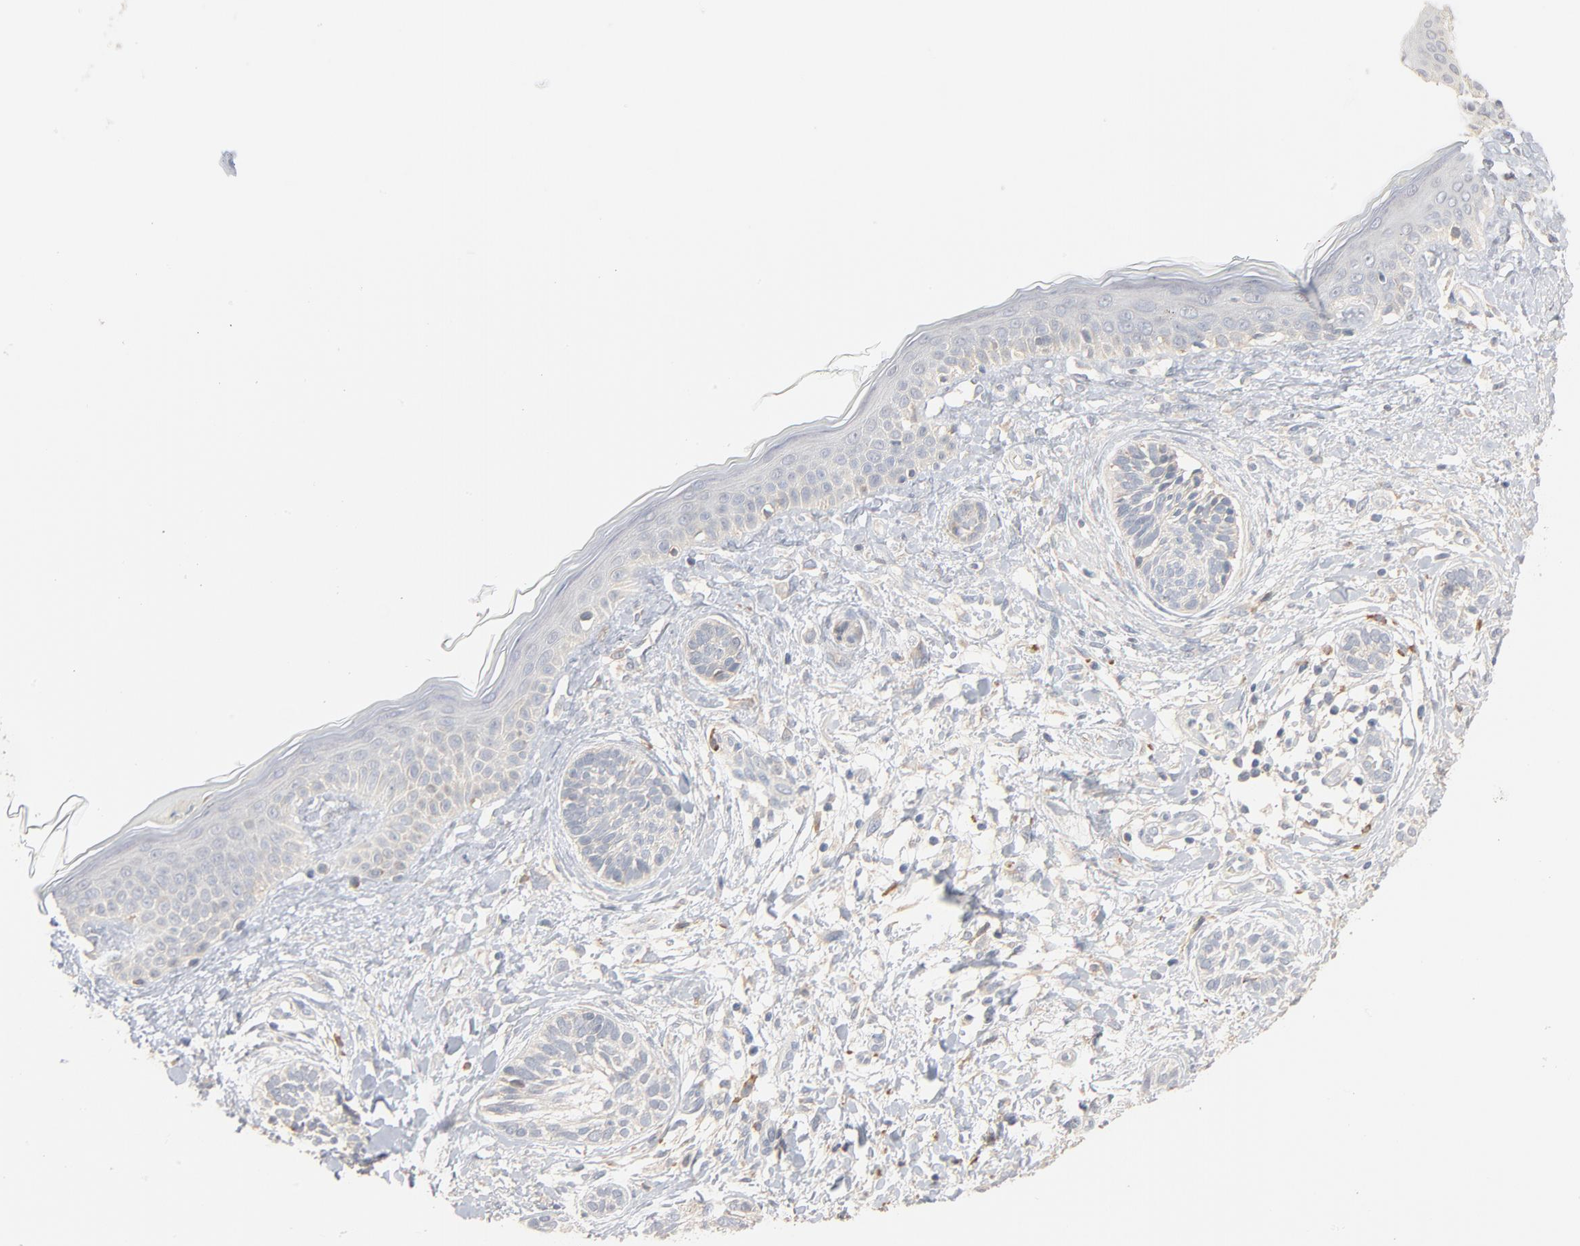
{"staining": {"intensity": "negative", "quantity": "none", "location": "none"}, "tissue": "skin cancer", "cell_type": "Tumor cells", "image_type": "cancer", "snomed": [{"axis": "morphology", "description": "Normal tissue, NOS"}, {"axis": "morphology", "description": "Basal cell carcinoma"}, {"axis": "topography", "description": "Skin"}], "caption": "Basal cell carcinoma (skin) was stained to show a protein in brown. There is no significant expression in tumor cells. The staining was performed using DAB to visualize the protein expression in brown, while the nuclei were stained in blue with hematoxylin (Magnification: 20x).", "gene": "ZDHHC8", "patient": {"sex": "male", "age": 63}}